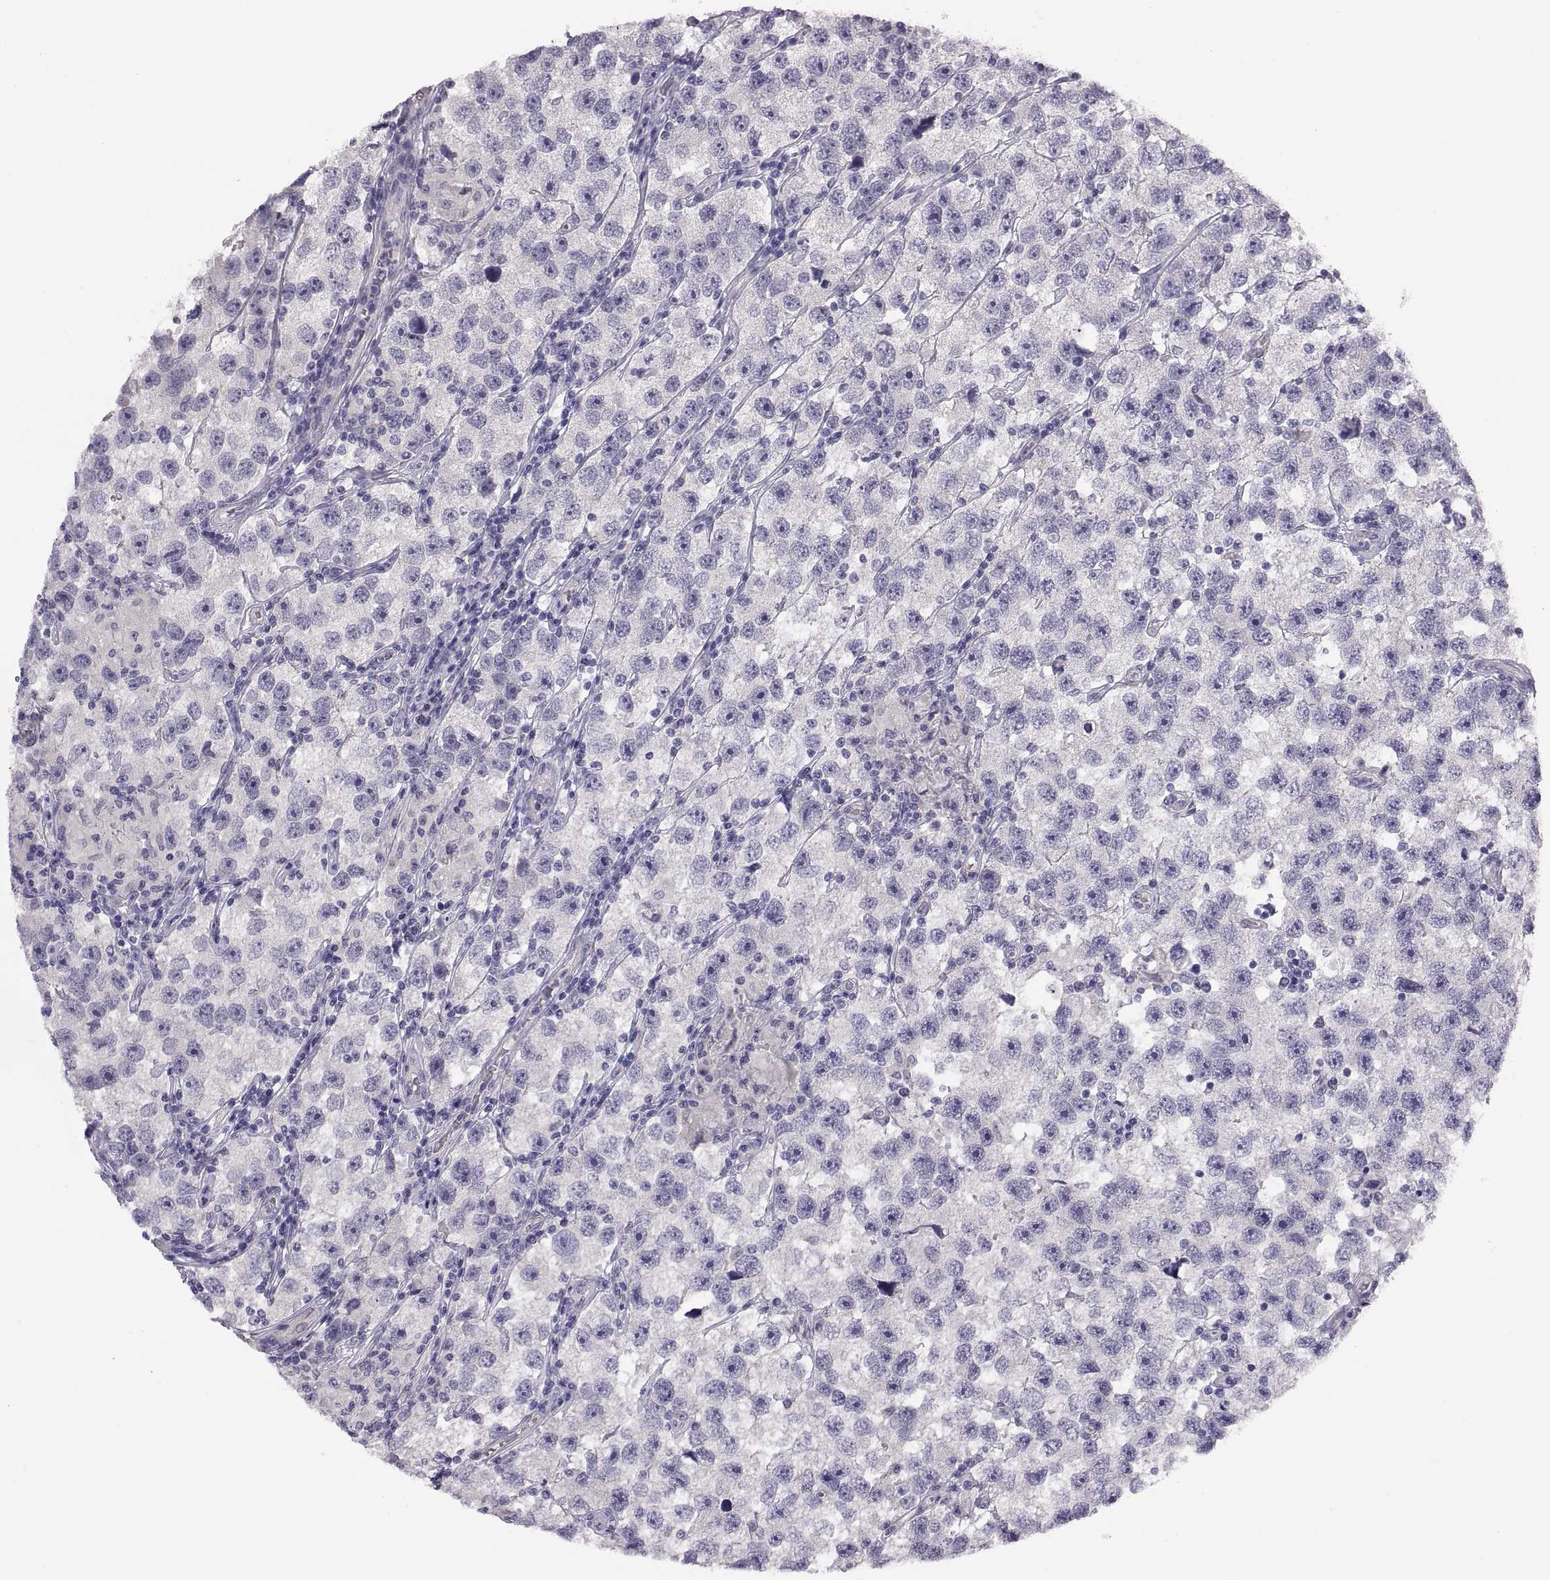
{"staining": {"intensity": "negative", "quantity": "none", "location": "none"}, "tissue": "testis cancer", "cell_type": "Tumor cells", "image_type": "cancer", "snomed": [{"axis": "morphology", "description": "Seminoma, NOS"}, {"axis": "topography", "description": "Testis"}], "caption": "This is a micrograph of IHC staining of seminoma (testis), which shows no expression in tumor cells.", "gene": "STRC", "patient": {"sex": "male", "age": 26}}